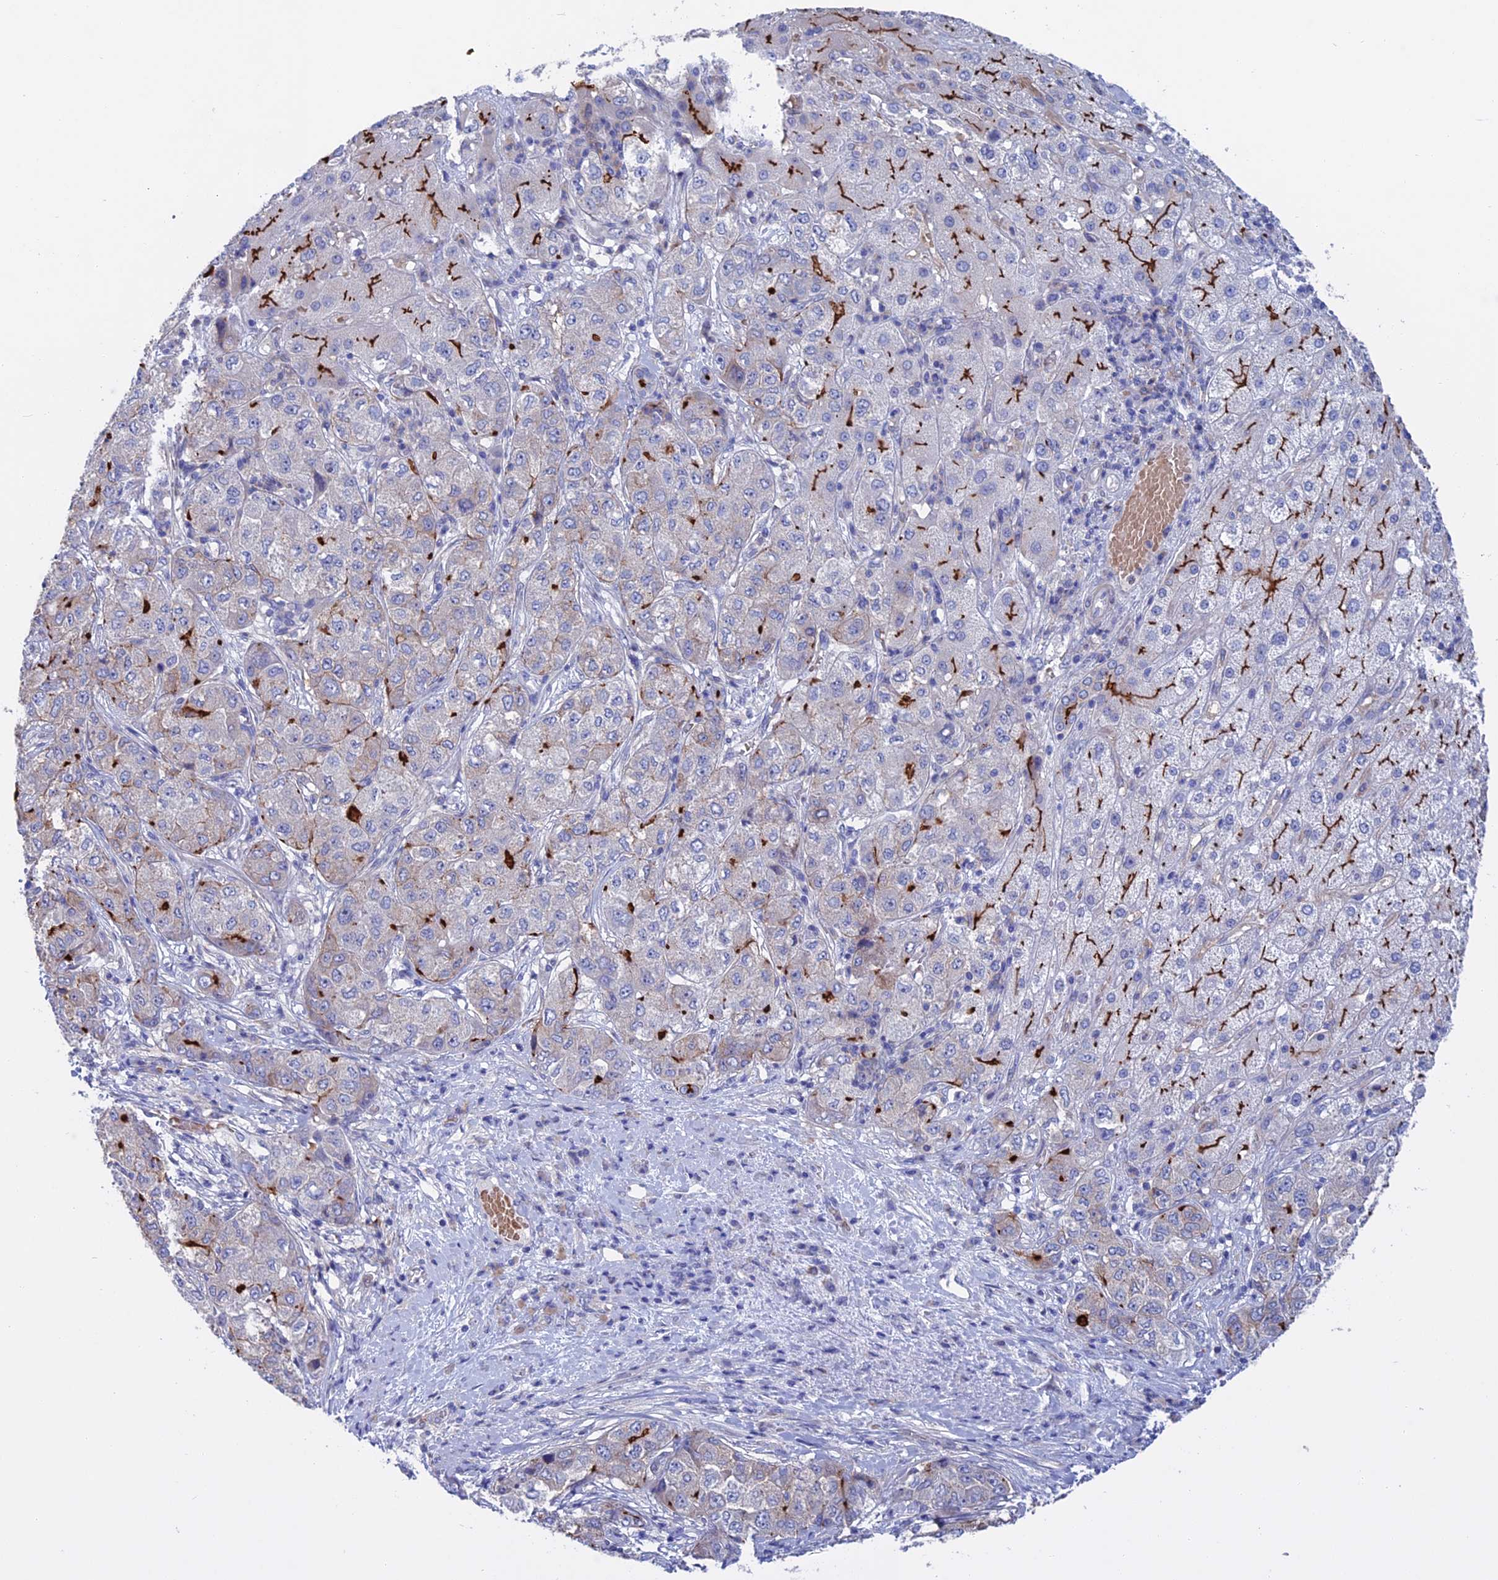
{"staining": {"intensity": "strong", "quantity": "<25%", "location": "cytoplasmic/membranous"}, "tissue": "liver cancer", "cell_type": "Tumor cells", "image_type": "cancer", "snomed": [{"axis": "morphology", "description": "Carcinoma, Hepatocellular, NOS"}, {"axis": "topography", "description": "Liver"}], "caption": "A brown stain labels strong cytoplasmic/membranous positivity of a protein in liver hepatocellular carcinoma tumor cells.", "gene": "SLC2A6", "patient": {"sex": "male", "age": 80}}